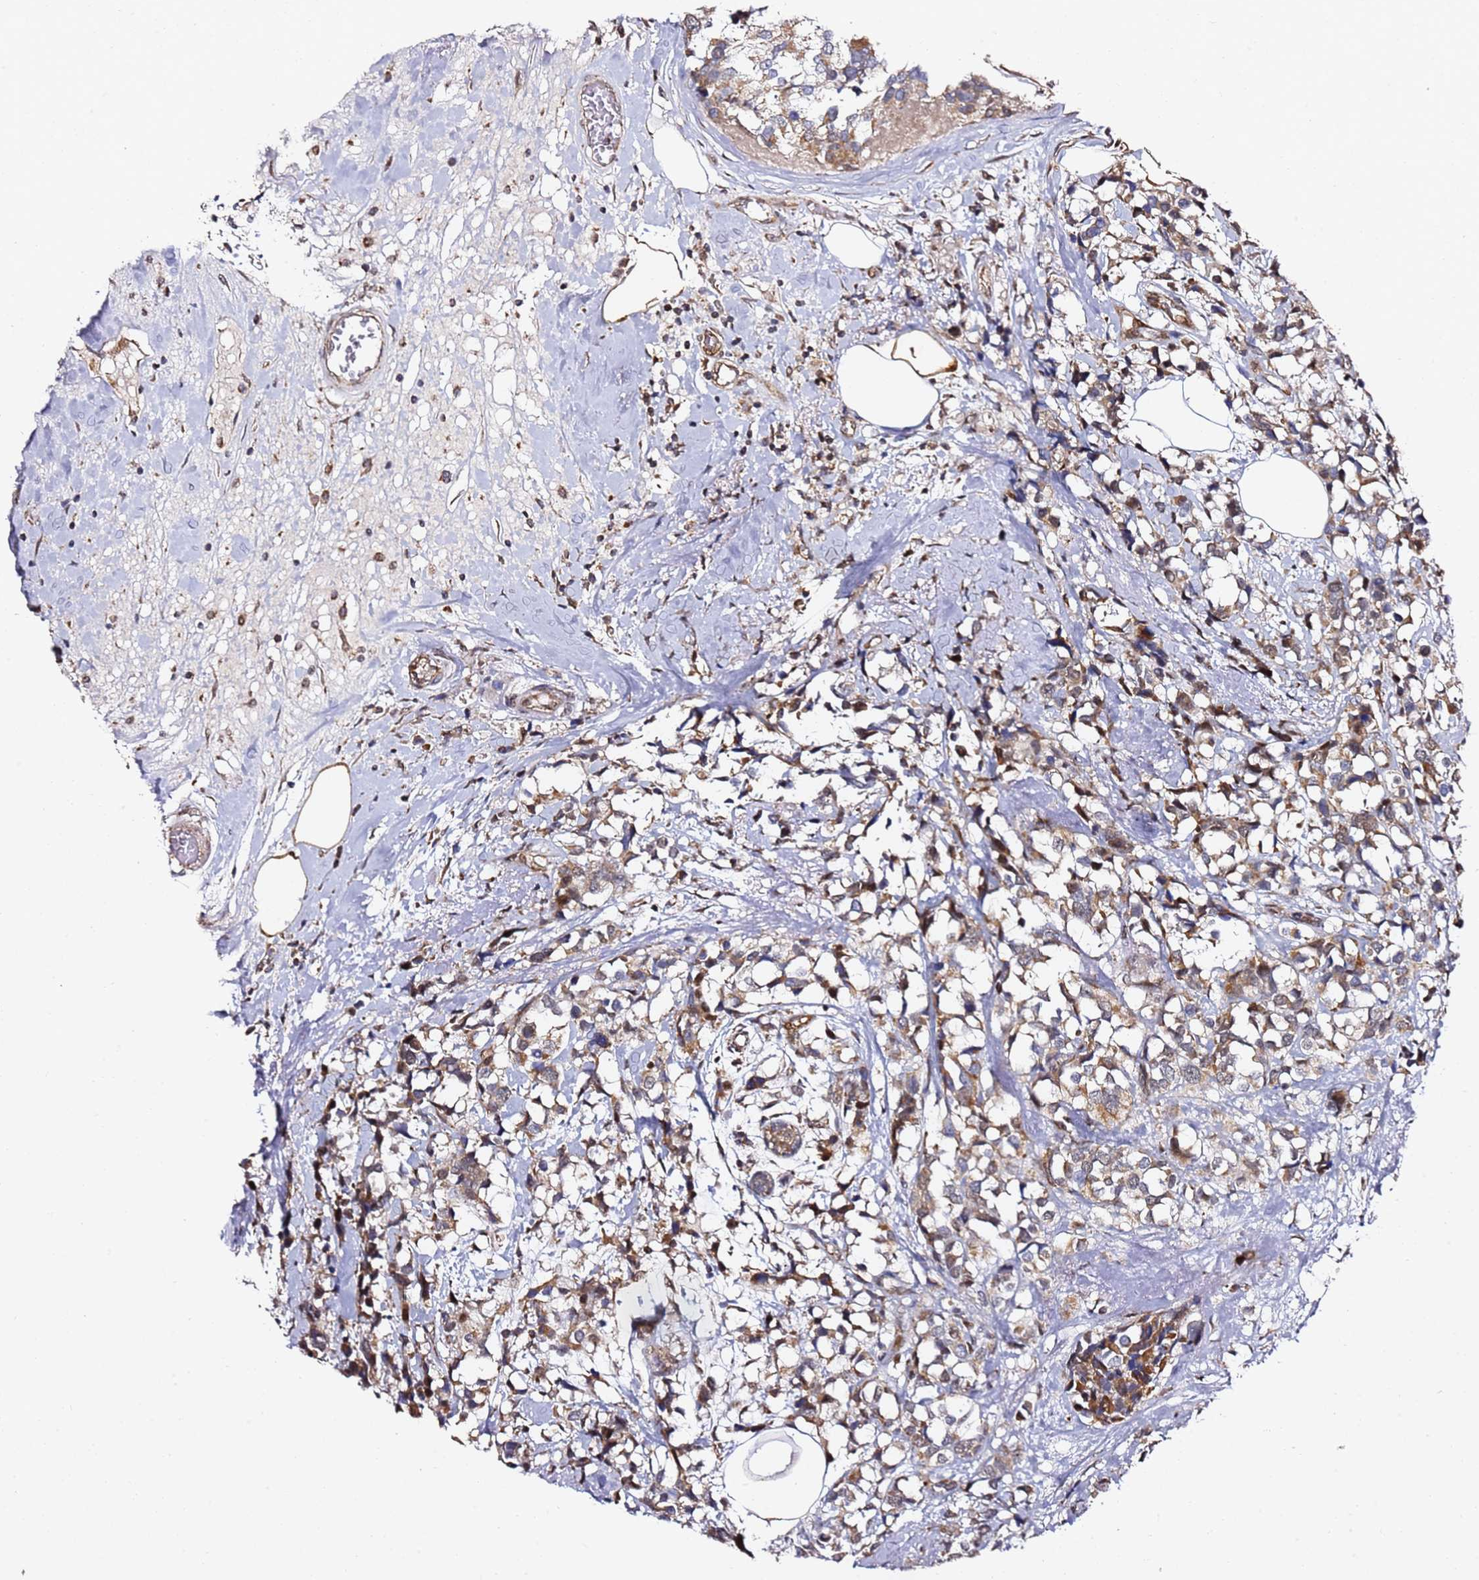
{"staining": {"intensity": "moderate", "quantity": ">75%", "location": "cytoplasmic/membranous"}, "tissue": "breast cancer", "cell_type": "Tumor cells", "image_type": "cancer", "snomed": [{"axis": "morphology", "description": "Lobular carcinoma"}, {"axis": "topography", "description": "Breast"}], "caption": "This image demonstrates immunohistochemistry staining of human lobular carcinoma (breast), with medium moderate cytoplasmic/membranous positivity in approximately >75% of tumor cells.", "gene": "TP53AIP1", "patient": {"sex": "female", "age": 59}}